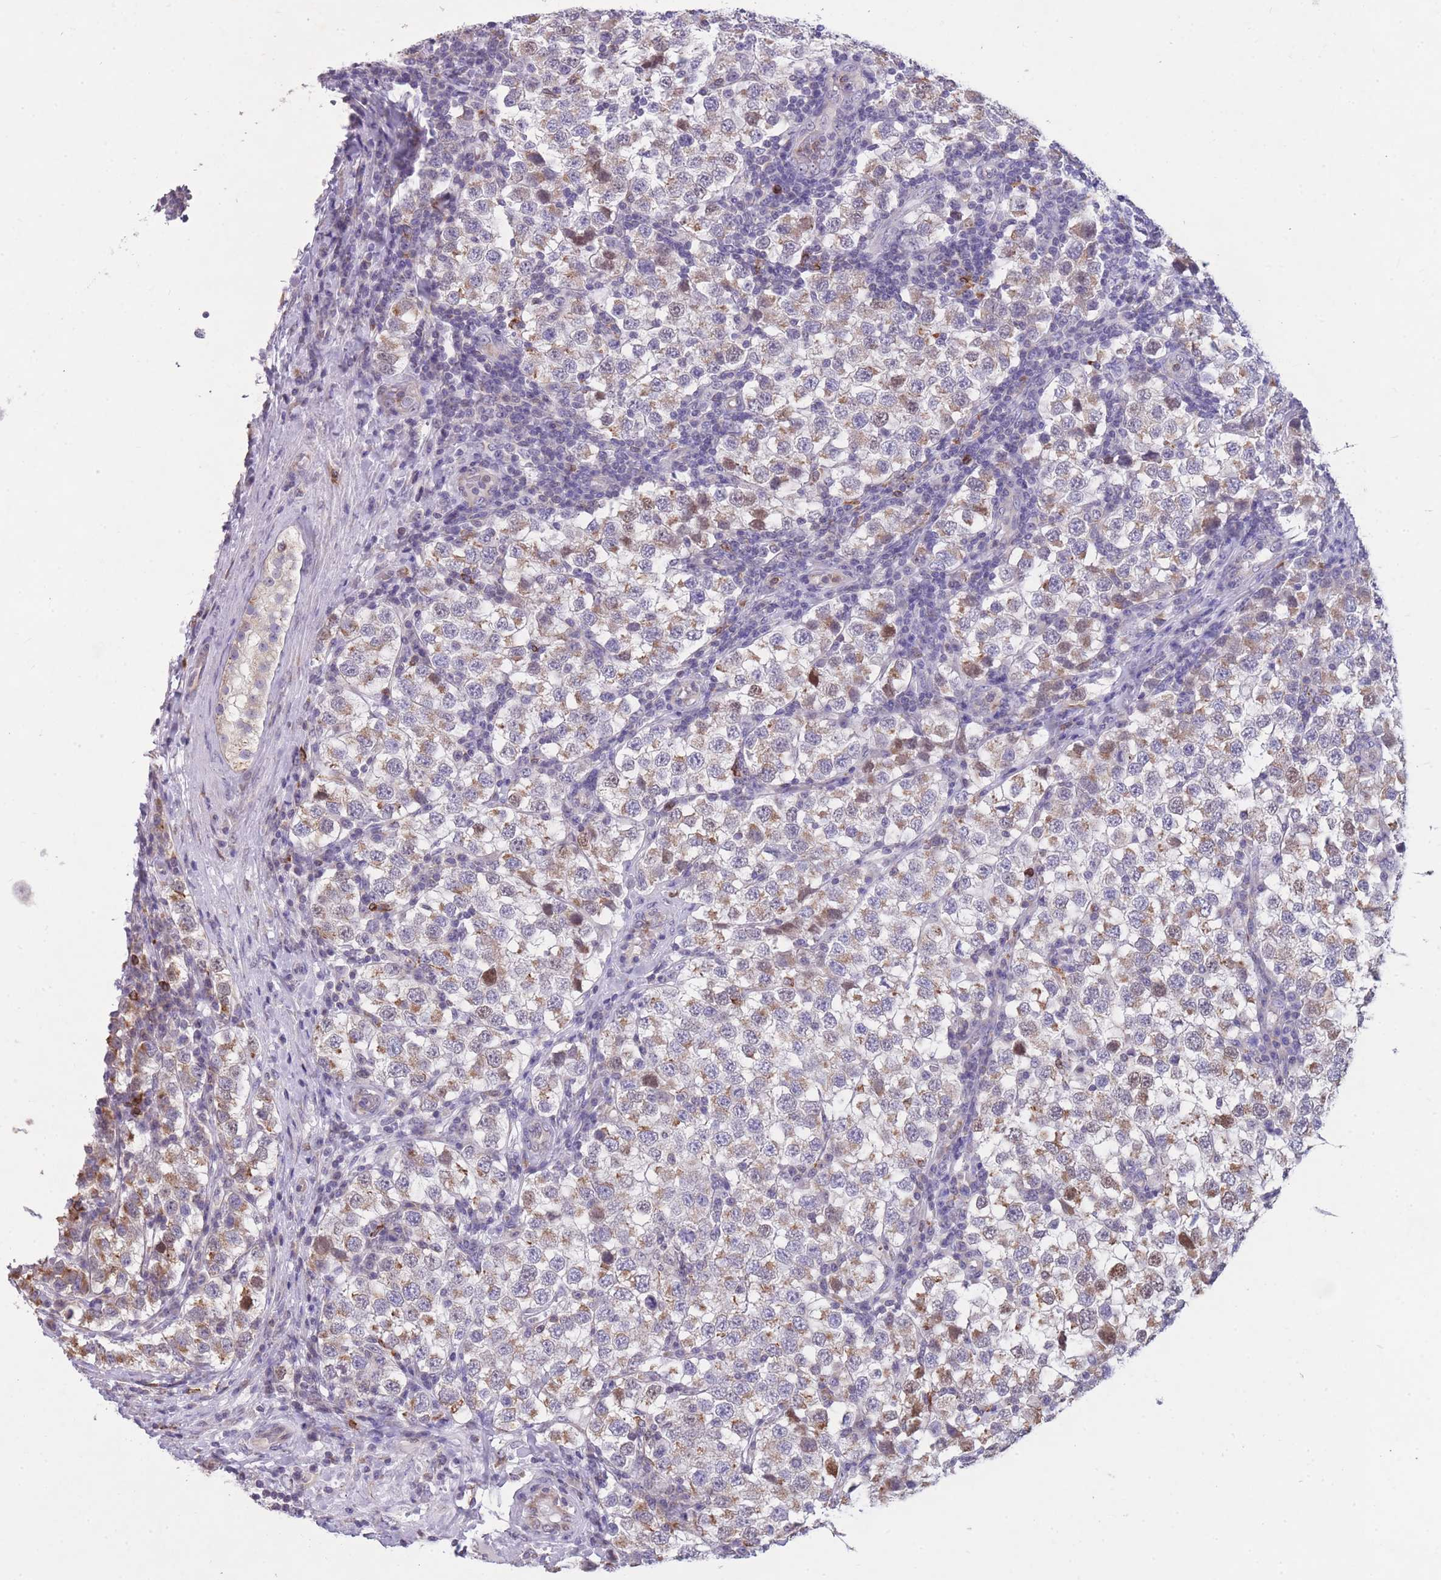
{"staining": {"intensity": "moderate", "quantity": "25%-75%", "location": "cytoplasmic/membranous,nuclear"}, "tissue": "testis cancer", "cell_type": "Tumor cells", "image_type": "cancer", "snomed": [{"axis": "morphology", "description": "Seminoma, NOS"}, {"axis": "topography", "description": "Testis"}], "caption": "Moderate cytoplasmic/membranous and nuclear expression for a protein is present in approximately 25%-75% of tumor cells of testis seminoma using immunohistochemistry (IHC).", "gene": "ZNF662", "patient": {"sex": "male", "age": 34}}